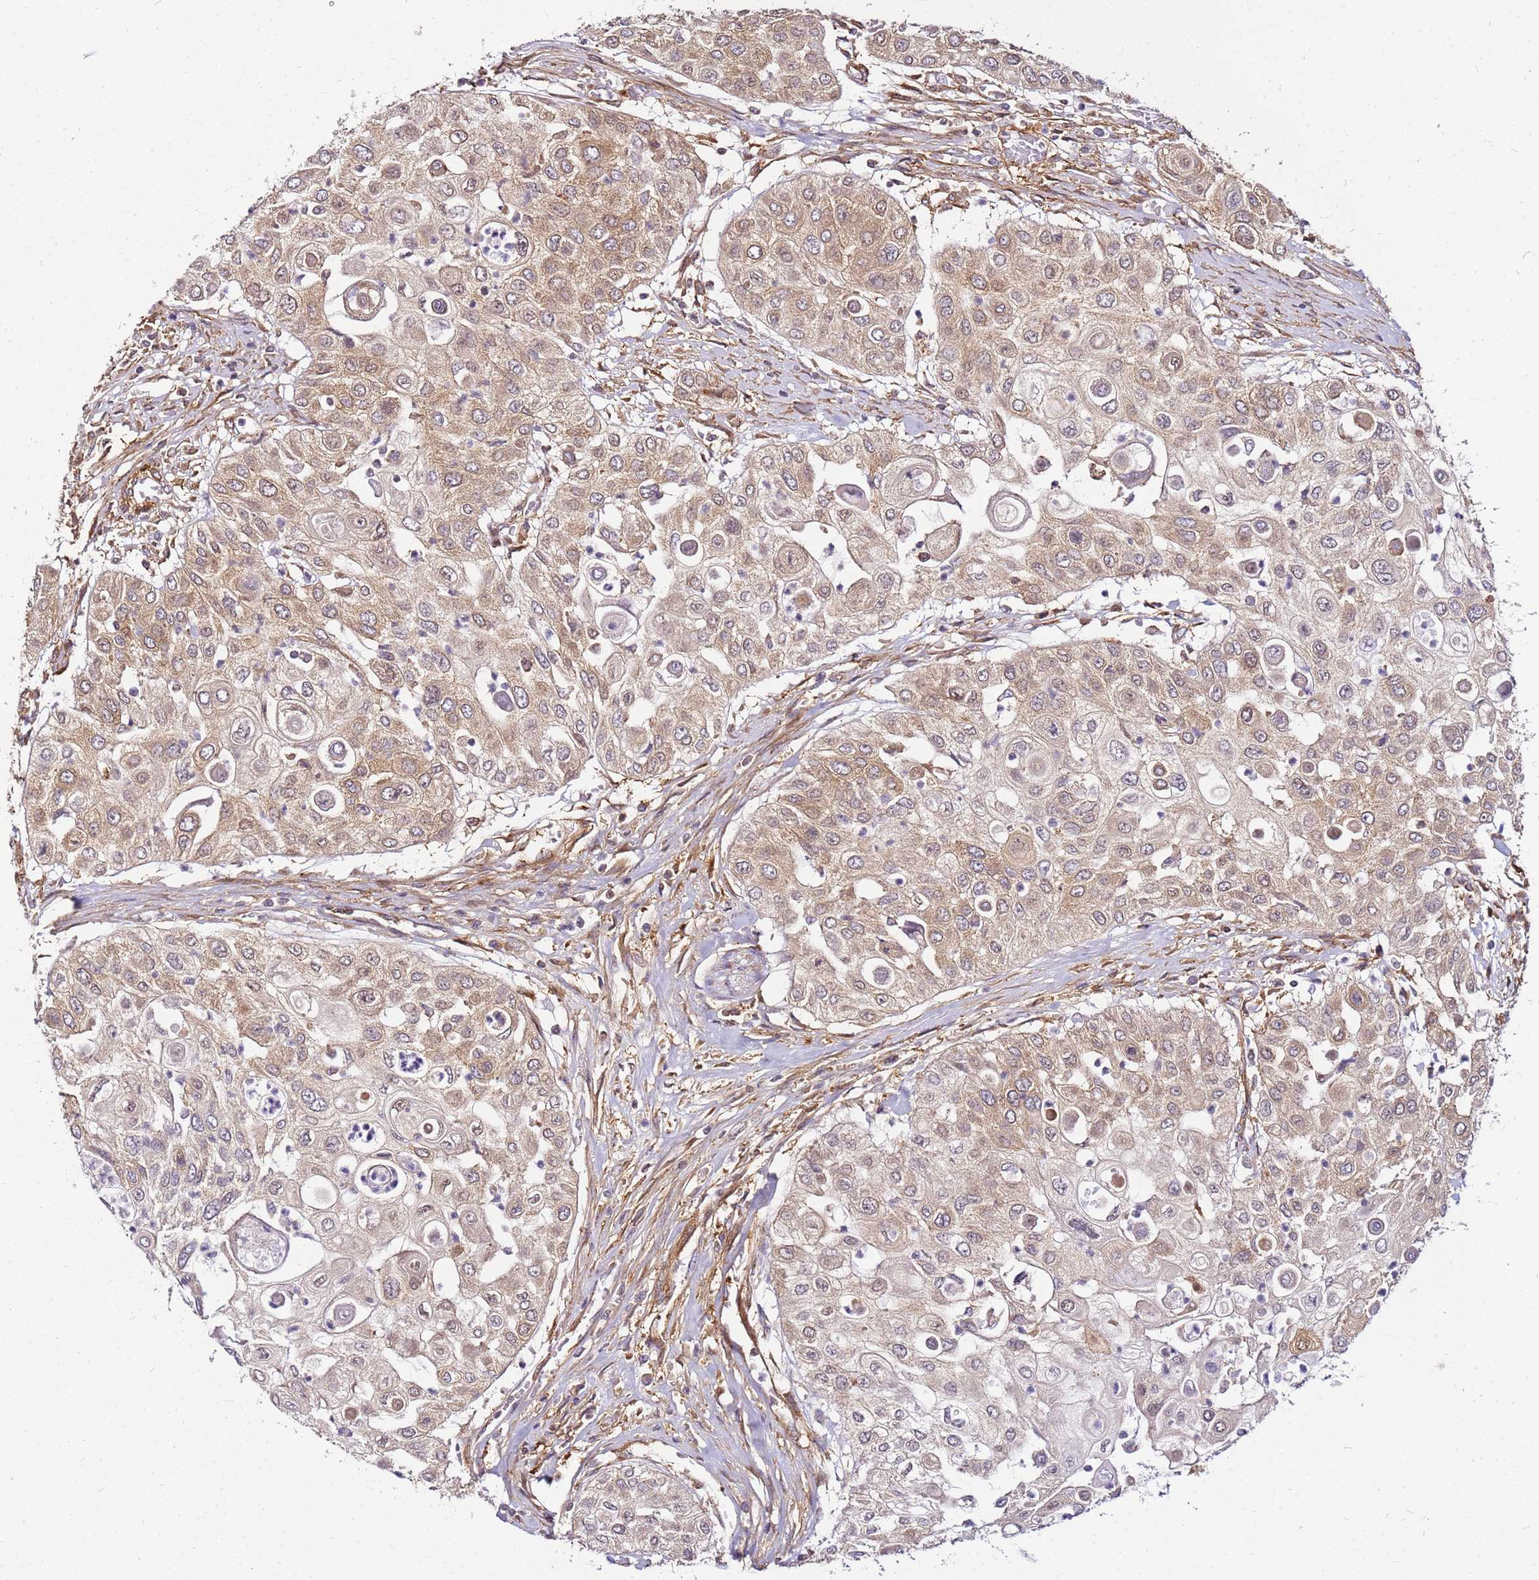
{"staining": {"intensity": "moderate", "quantity": ">75%", "location": "cytoplasmic/membranous"}, "tissue": "urothelial cancer", "cell_type": "Tumor cells", "image_type": "cancer", "snomed": [{"axis": "morphology", "description": "Urothelial carcinoma, High grade"}, {"axis": "topography", "description": "Urinary bladder"}], "caption": "Immunohistochemistry image of urothelial carcinoma (high-grade) stained for a protein (brown), which reveals medium levels of moderate cytoplasmic/membranous positivity in about >75% of tumor cells.", "gene": "PIH1D1", "patient": {"sex": "female", "age": 79}}